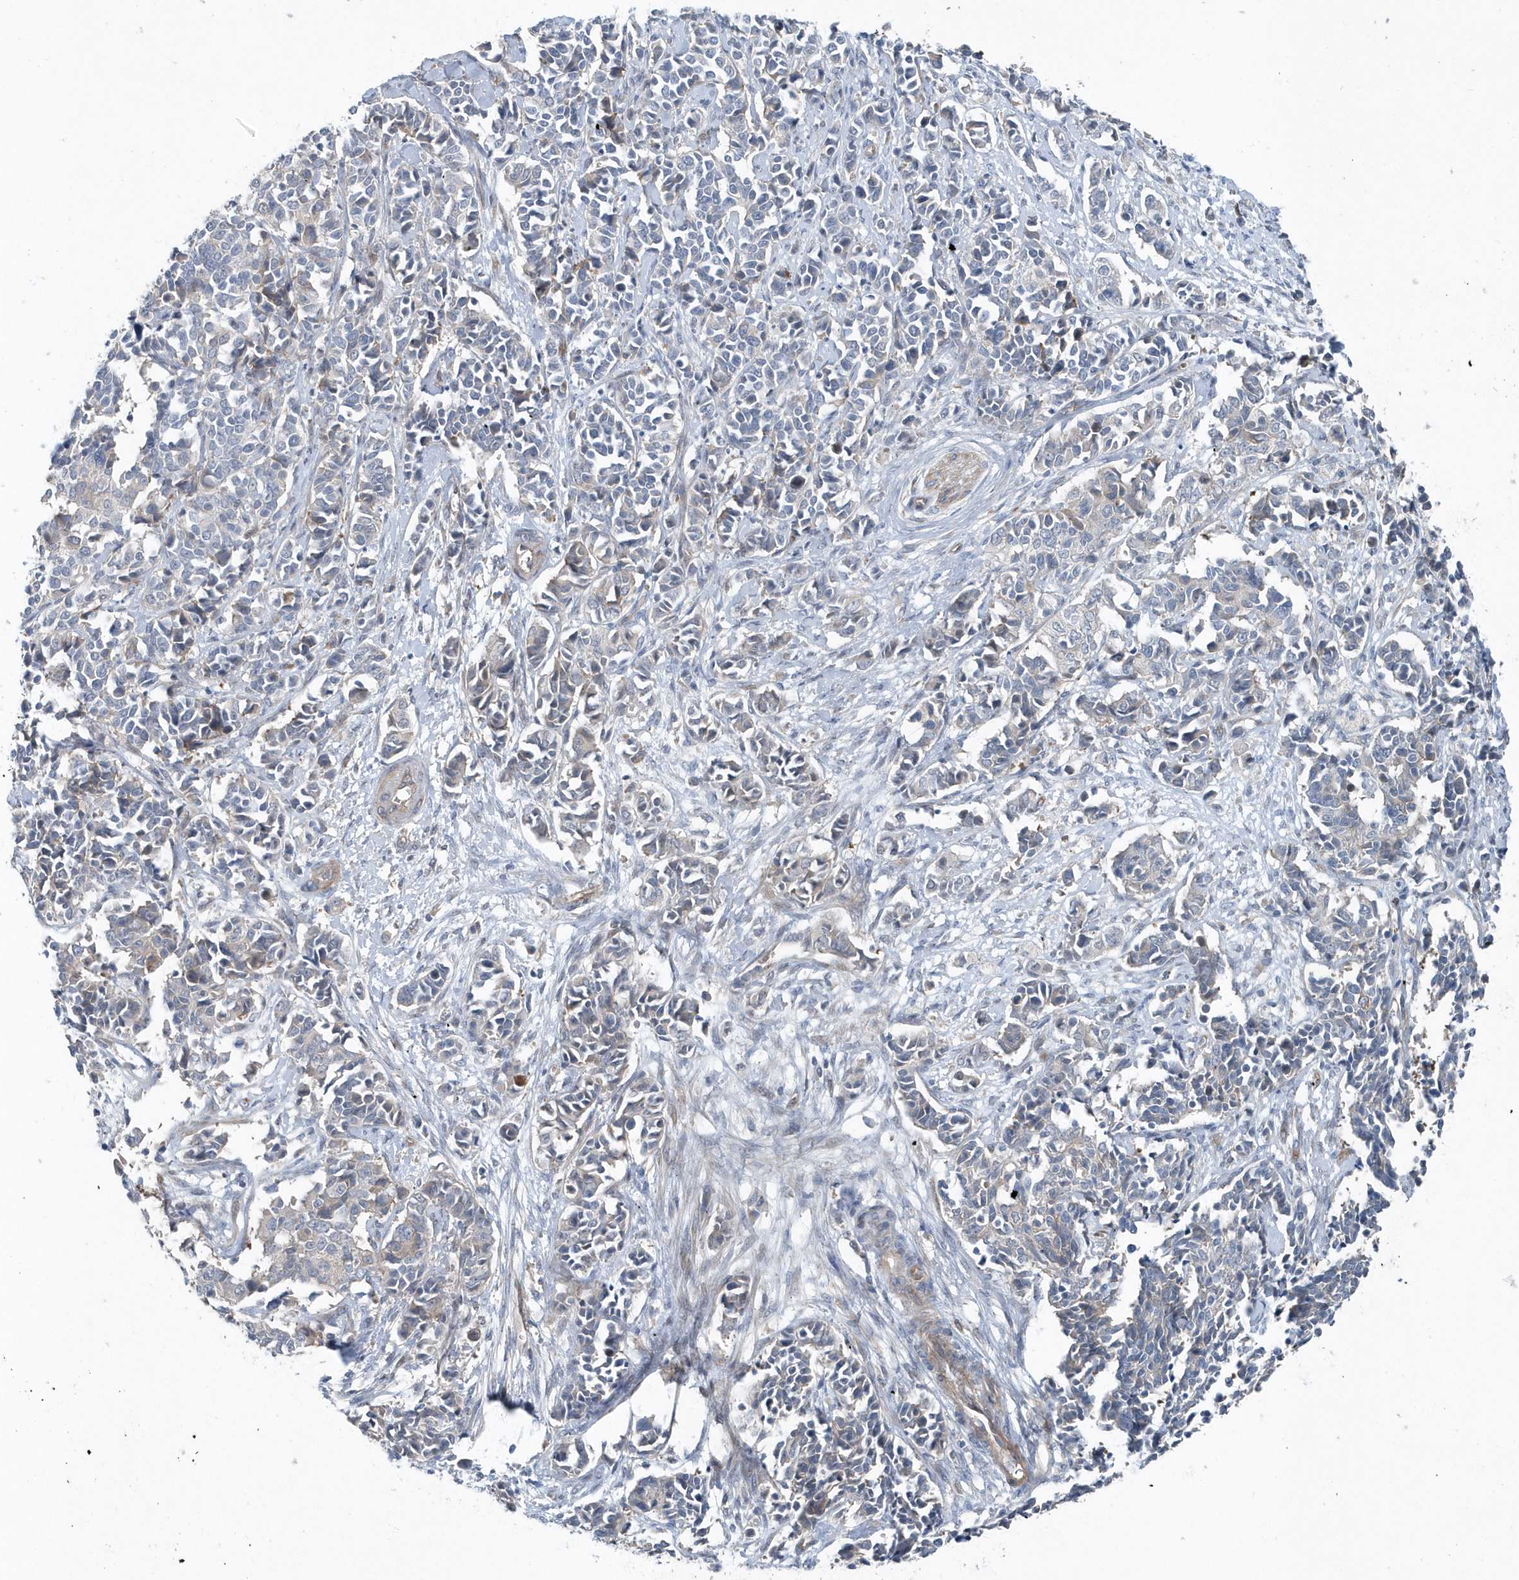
{"staining": {"intensity": "weak", "quantity": "<25%", "location": "cytoplasmic/membranous"}, "tissue": "cervical cancer", "cell_type": "Tumor cells", "image_type": "cancer", "snomed": [{"axis": "morphology", "description": "Normal tissue, NOS"}, {"axis": "morphology", "description": "Squamous cell carcinoma, NOS"}, {"axis": "topography", "description": "Cervix"}], "caption": "A histopathology image of human cervical cancer is negative for staining in tumor cells.", "gene": "MCC", "patient": {"sex": "female", "age": 35}}